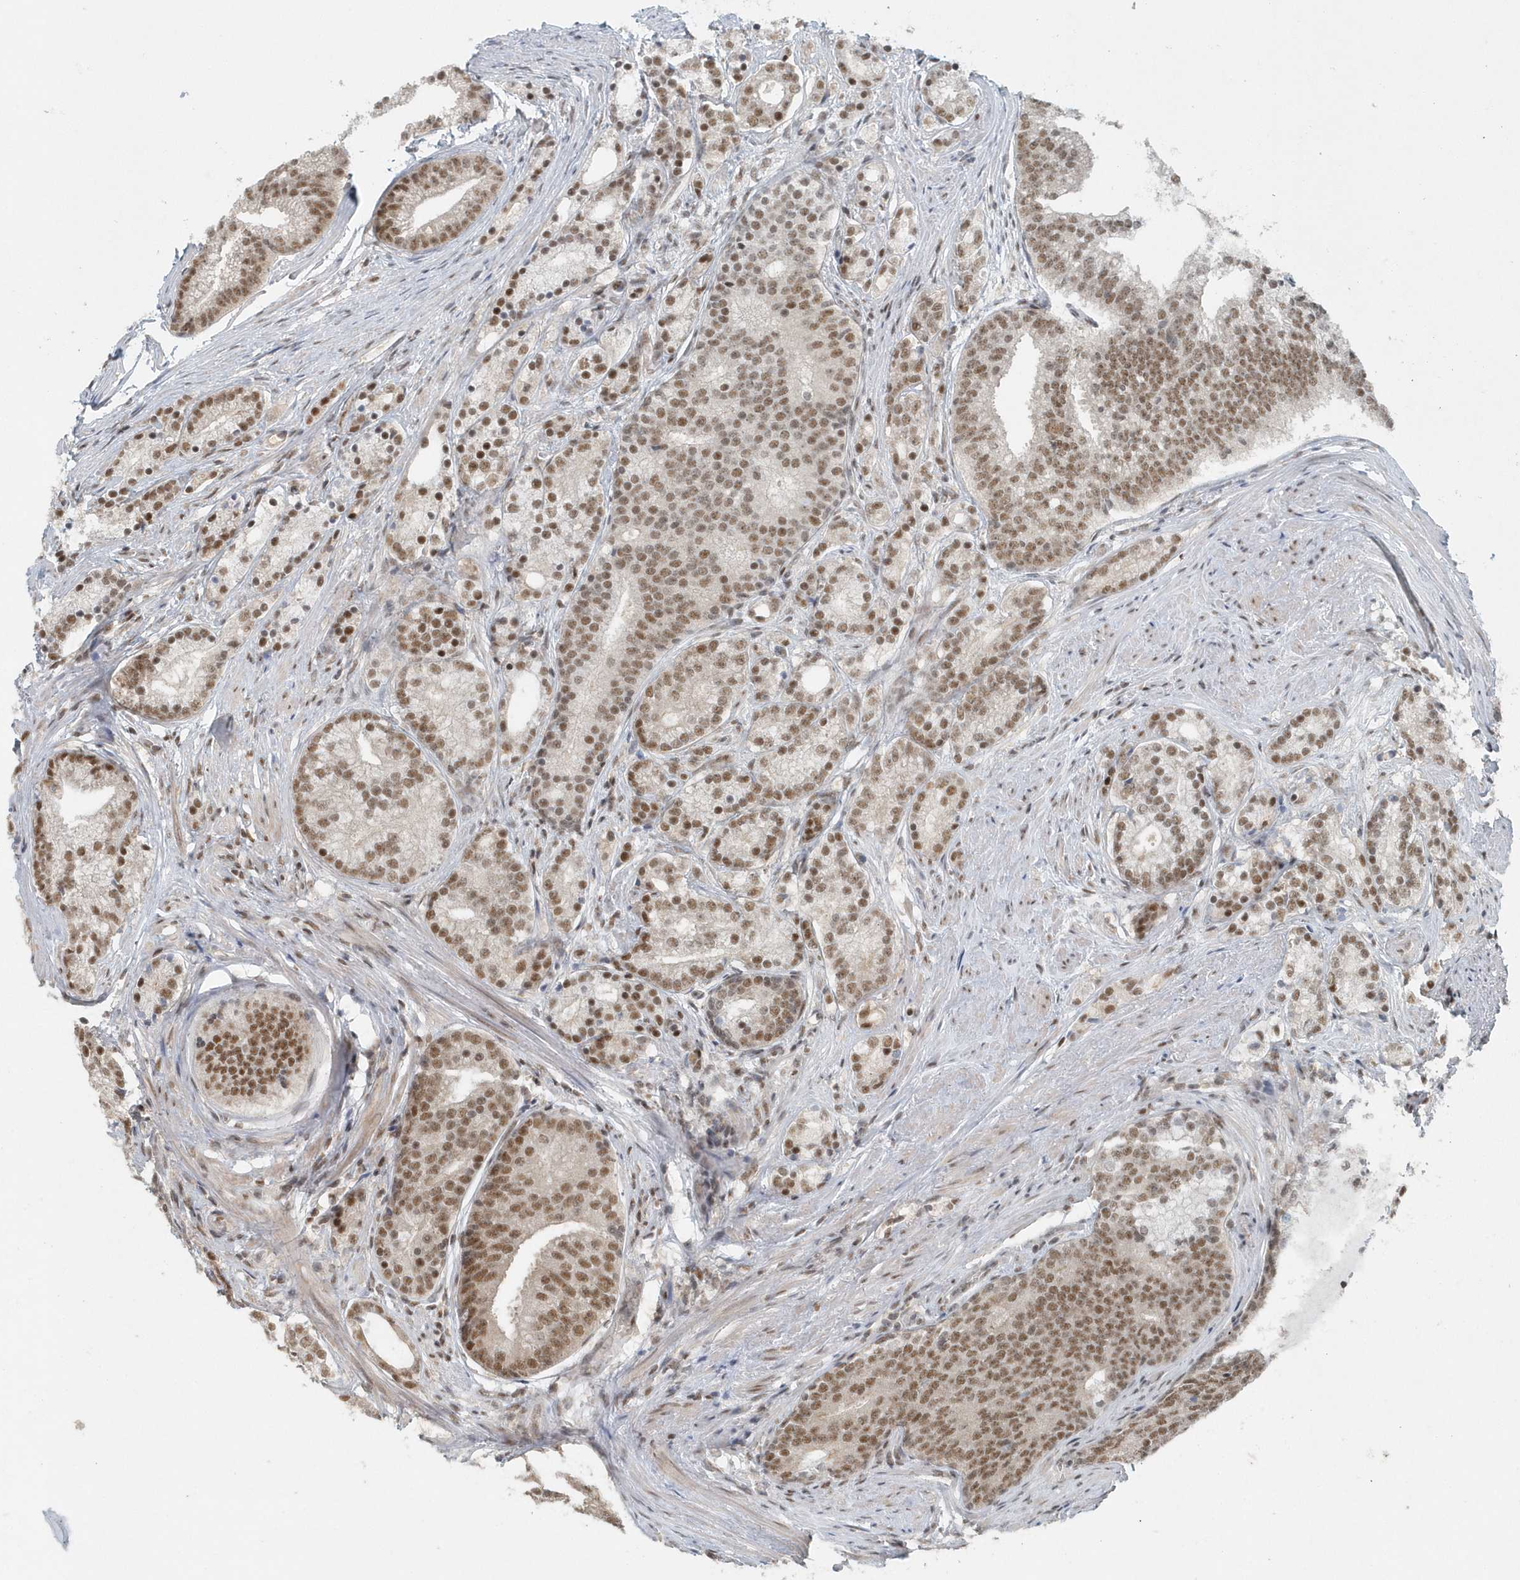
{"staining": {"intensity": "moderate", "quantity": ">75%", "location": "nuclear"}, "tissue": "prostate cancer", "cell_type": "Tumor cells", "image_type": "cancer", "snomed": [{"axis": "morphology", "description": "Adenocarcinoma, Low grade"}, {"axis": "topography", "description": "Prostate"}], "caption": "Prostate cancer (adenocarcinoma (low-grade)) stained with a protein marker demonstrates moderate staining in tumor cells.", "gene": "YTHDC1", "patient": {"sex": "male", "age": 71}}